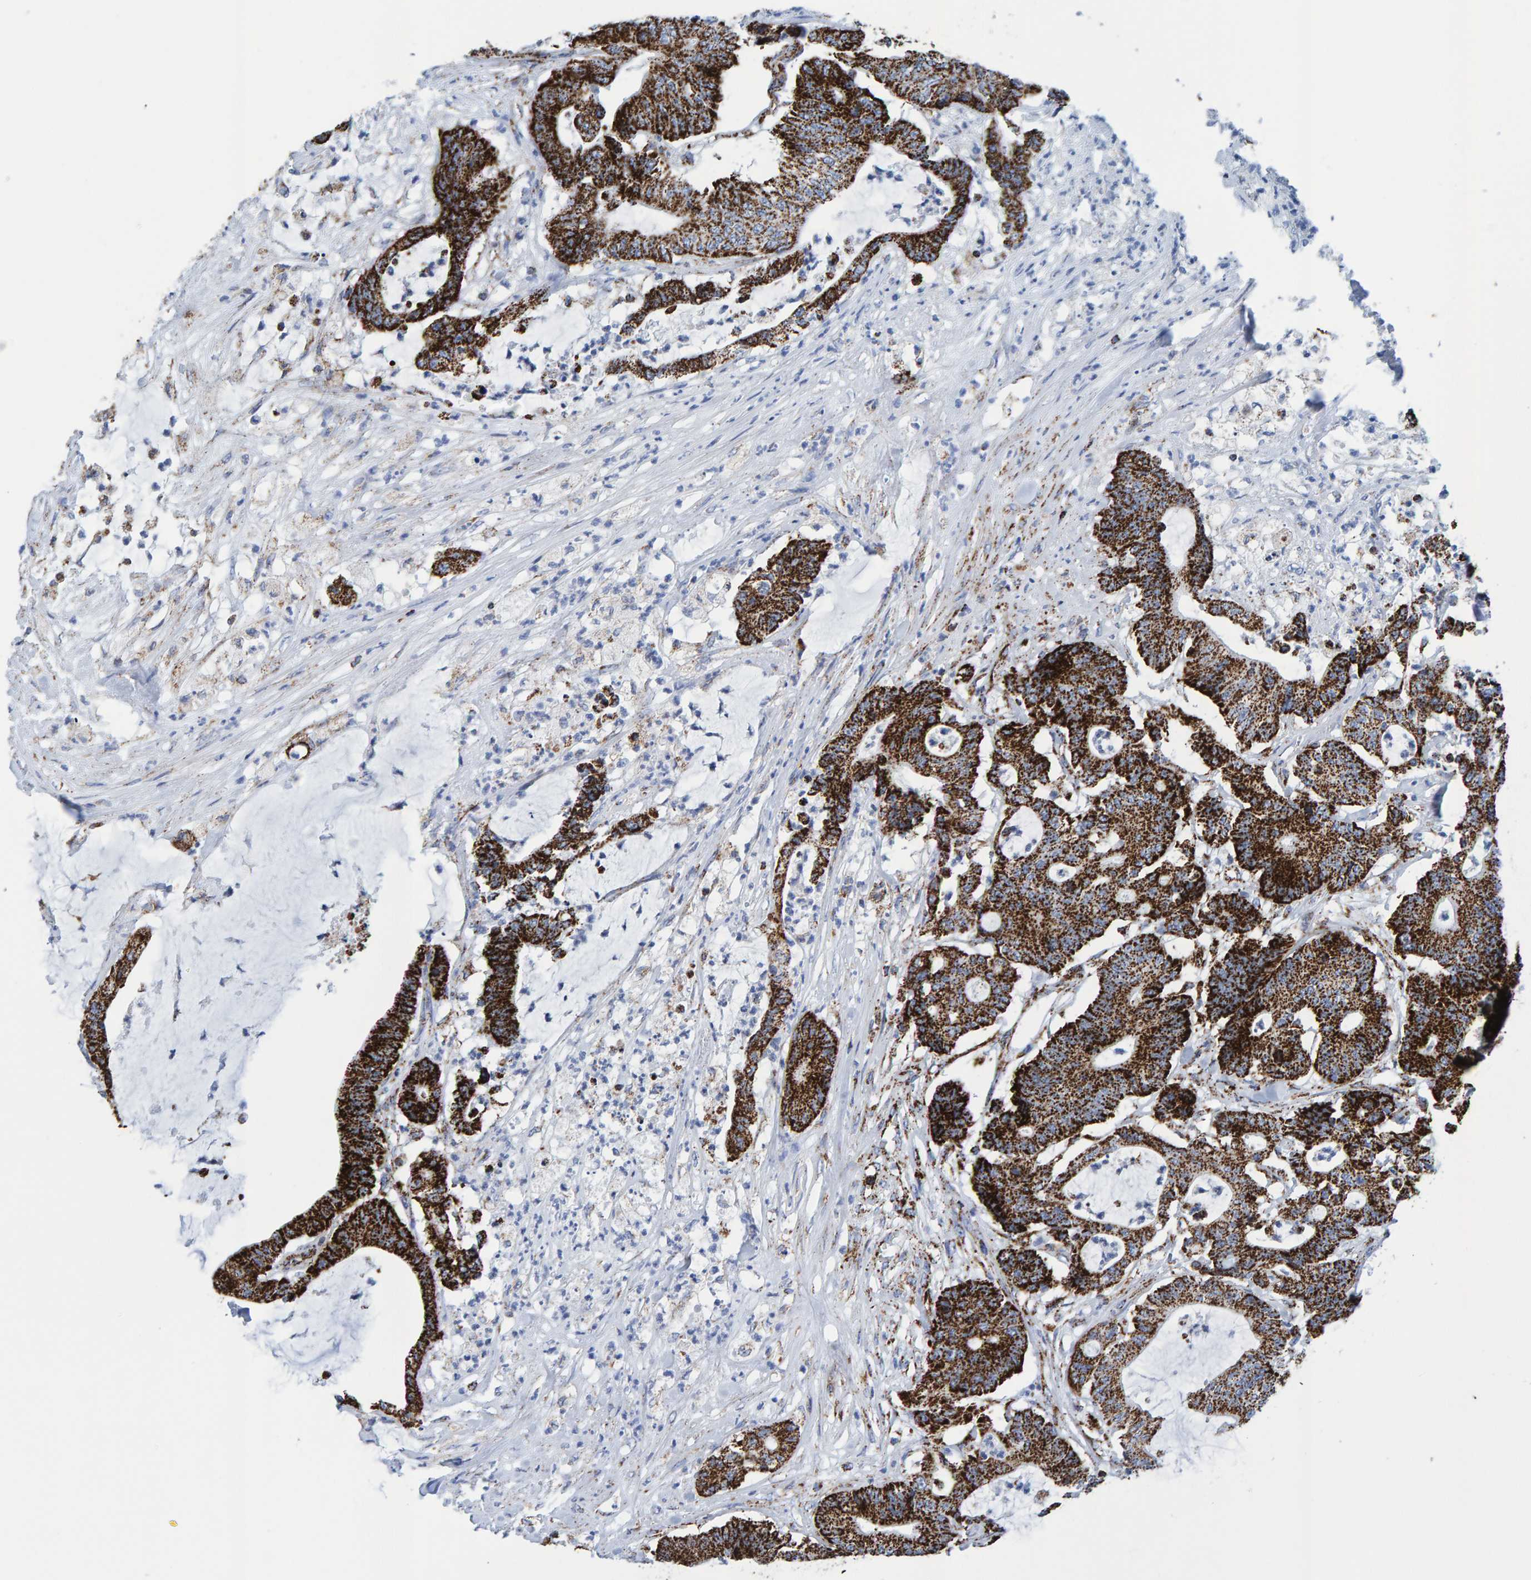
{"staining": {"intensity": "strong", "quantity": ">75%", "location": "cytoplasmic/membranous"}, "tissue": "colorectal cancer", "cell_type": "Tumor cells", "image_type": "cancer", "snomed": [{"axis": "morphology", "description": "Adenocarcinoma, NOS"}, {"axis": "topography", "description": "Colon"}], "caption": "Protein analysis of colorectal adenocarcinoma tissue reveals strong cytoplasmic/membranous staining in about >75% of tumor cells.", "gene": "ENSG00000262660", "patient": {"sex": "female", "age": 84}}